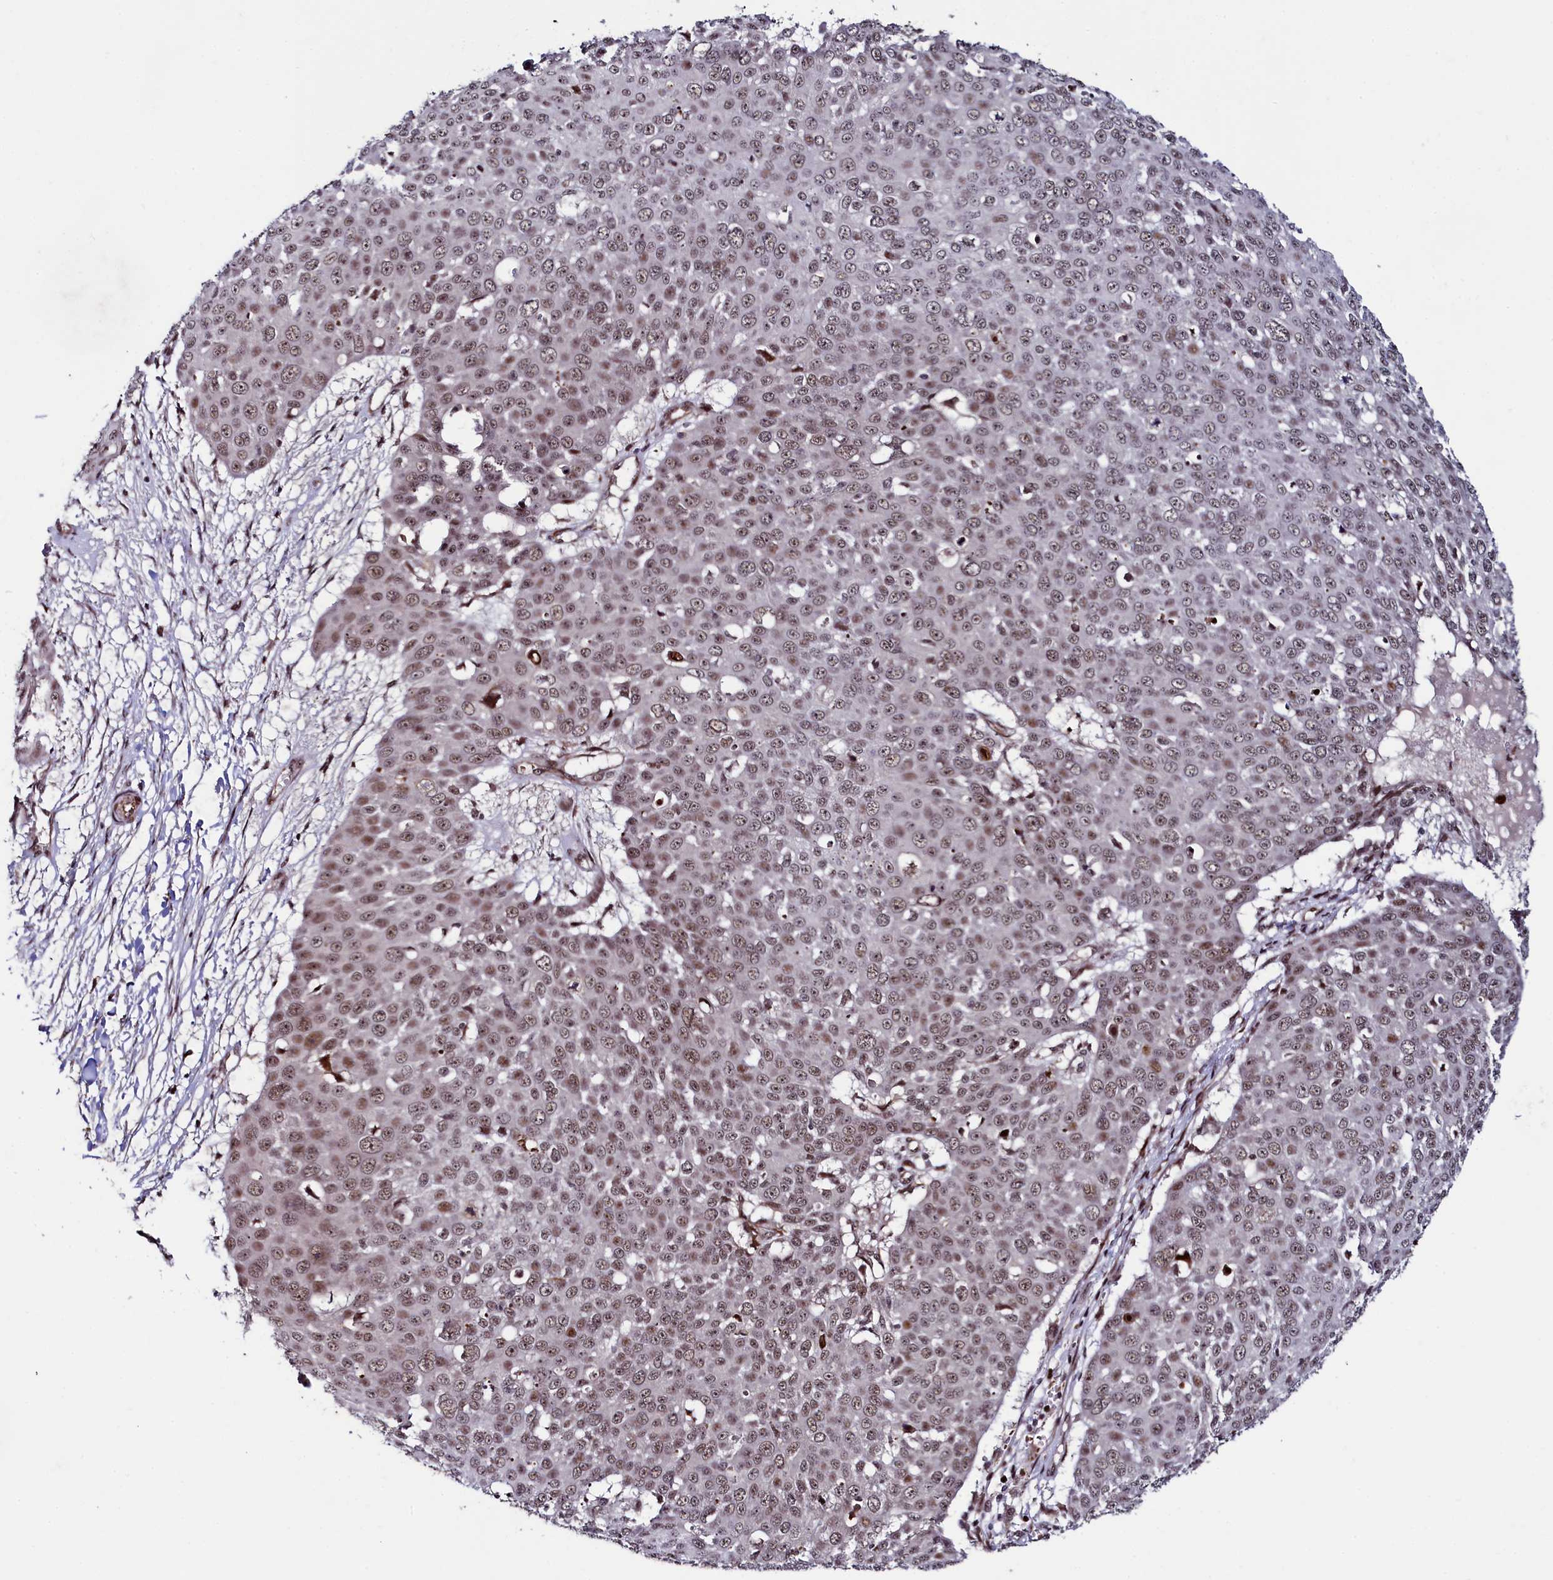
{"staining": {"intensity": "moderate", "quantity": ">75%", "location": "nuclear"}, "tissue": "skin cancer", "cell_type": "Tumor cells", "image_type": "cancer", "snomed": [{"axis": "morphology", "description": "Squamous cell carcinoma, NOS"}, {"axis": "topography", "description": "Skin"}], "caption": "DAB immunohistochemical staining of human skin cancer (squamous cell carcinoma) demonstrates moderate nuclear protein expression in approximately >75% of tumor cells.", "gene": "LEO1", "patient": {"sex": "male", "age": 71}}